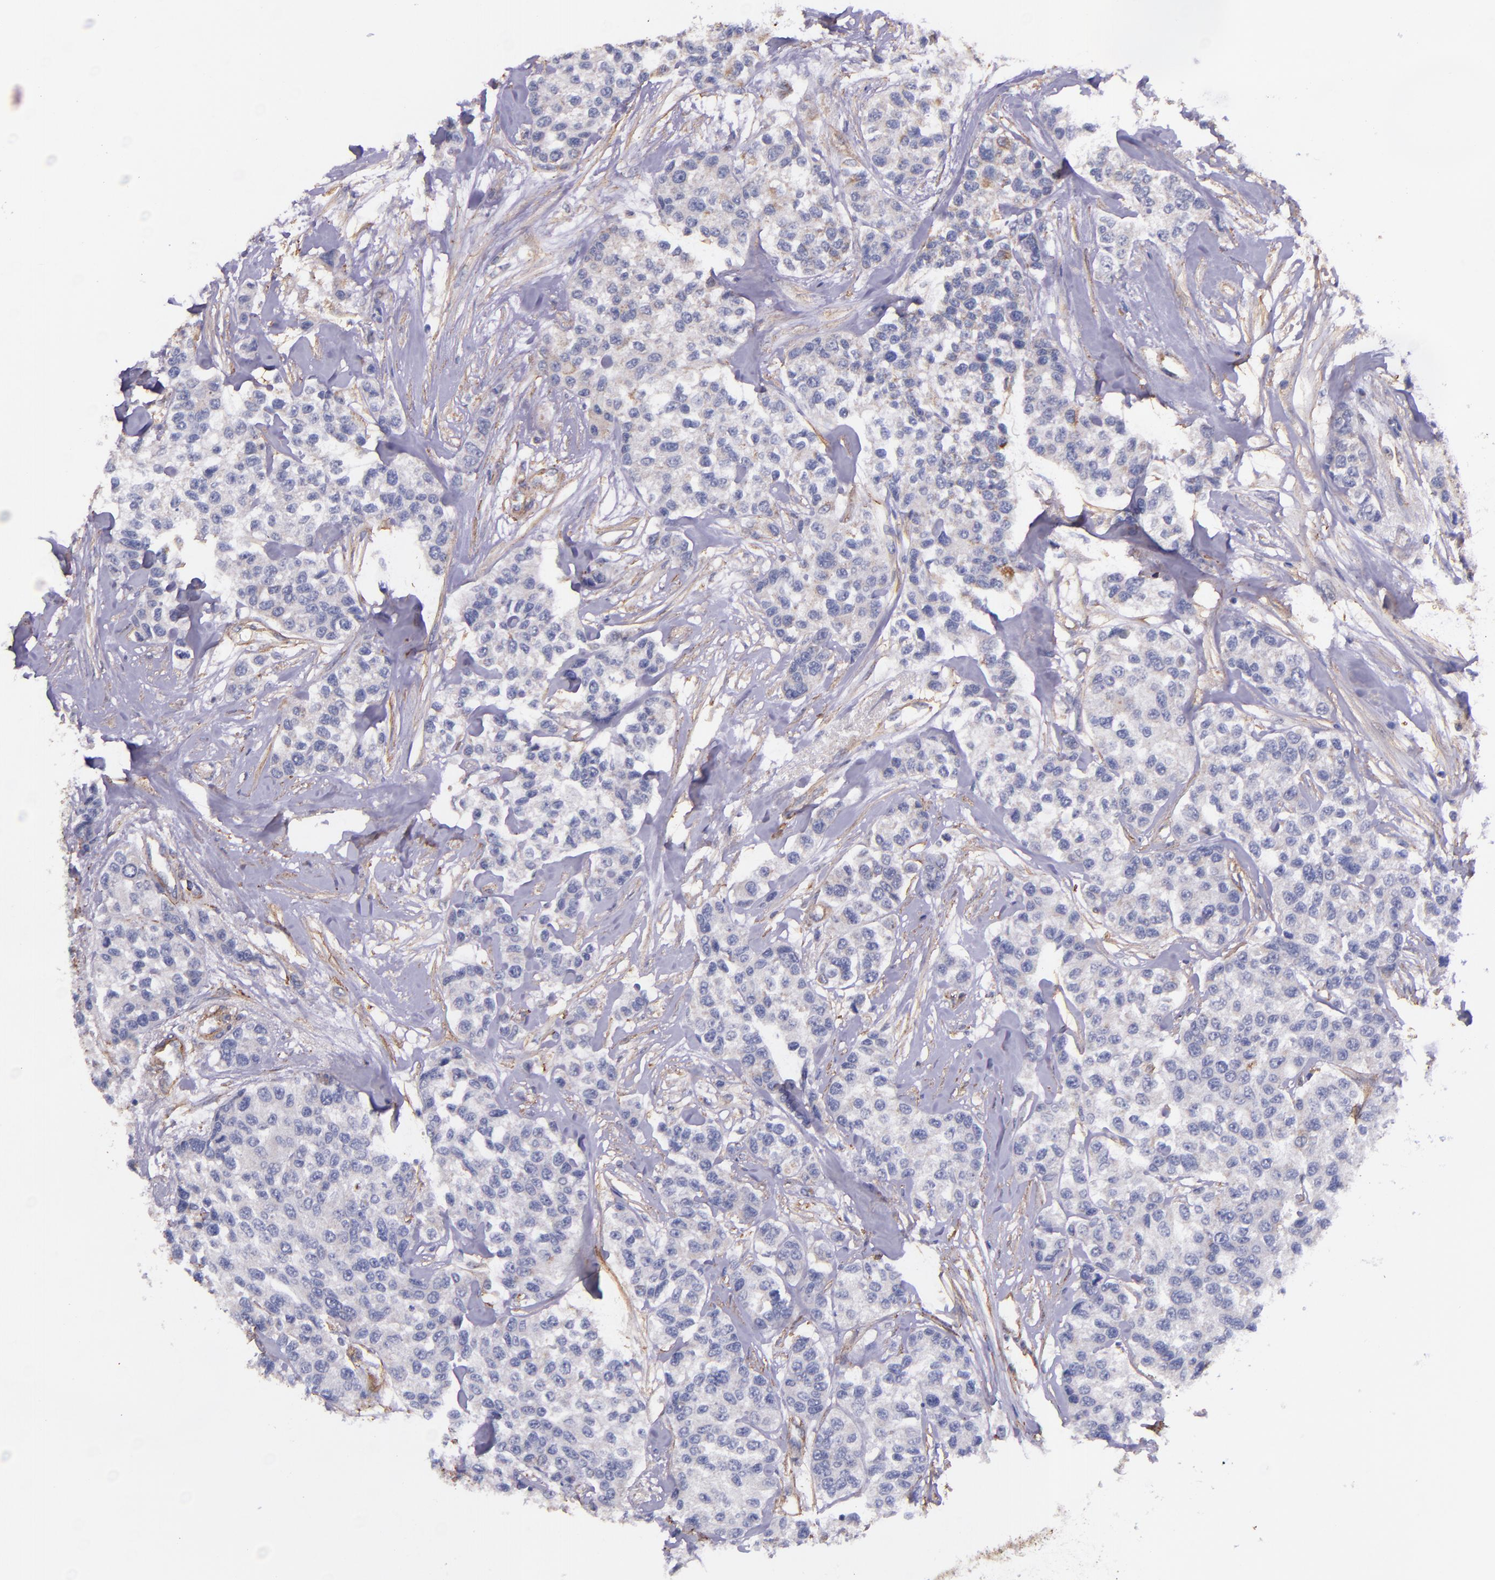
{"staining": {"intensity": "negative", "quantity": "none", "location": "none"}, "tissue": "breast cancer", "cell_type": "Tumor cells", "image_type": "cancer", "snomed": [{"axis": "morphology", "description": "Duct carcinoma"}, {"axis": "topography", "description": "Breast"}], "caption": "DAB immunohistochemical staining of human infiltrating ductal carcinoma (breast) shows no significant staining in tumor cells.", "gene": "IDH3G", "patient": {"sex": "female", "age": 51}}